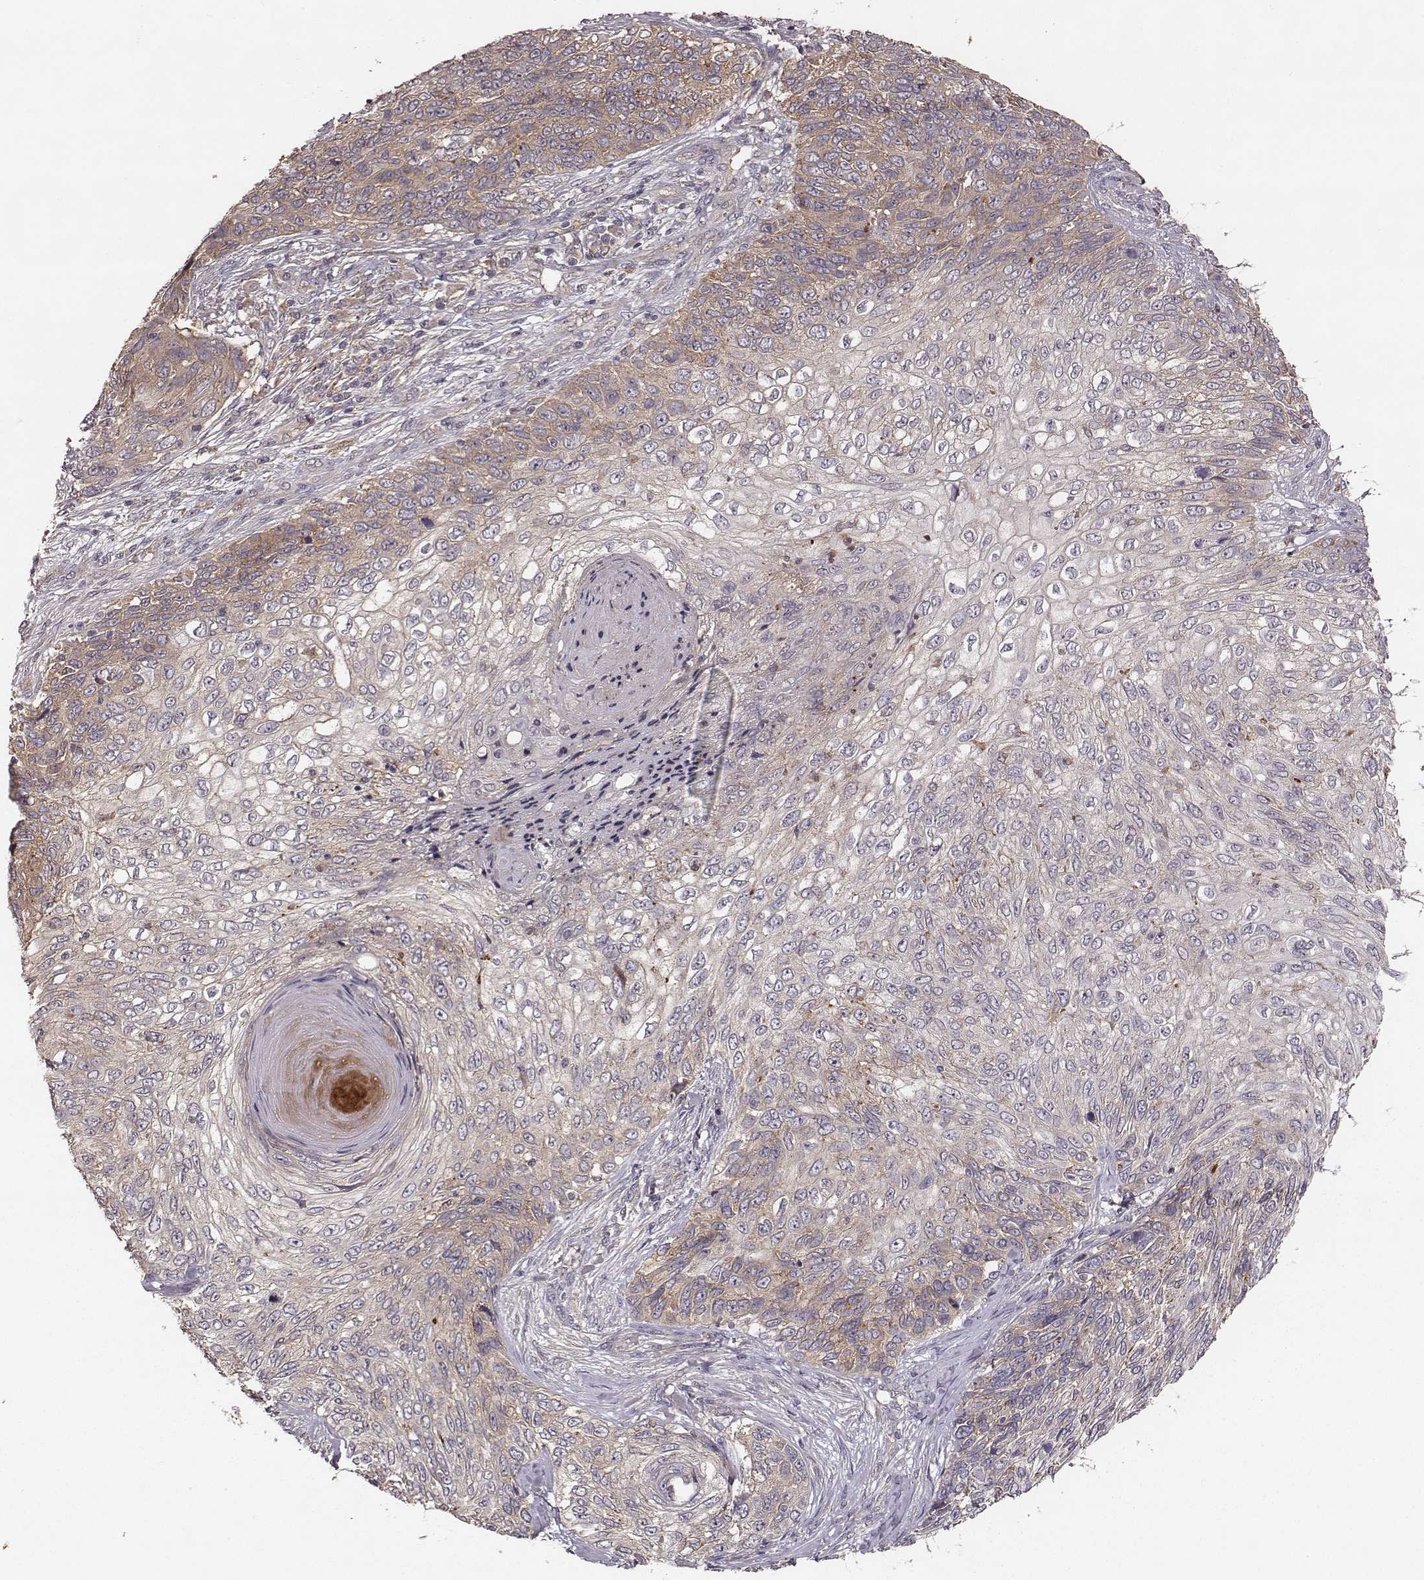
{"staining": {"intensity": "weak", "quantity": "25%-75%", "location": "cytoplasmic/membranous"}, "tissue": "skin cancer", "cell_type": "Tumor cells", "image_type": "cancer", "snomed": [{"axis": "morphology", "description": "Squamous cell carcinoma, NOS"}, {"axis": "topography", "description": "Skin"}], "caption": "Immunohistochemistry (IHC) of human skin squamous cell carcinoma shows low levels of weak cytoplasmic/membranous staining in approximately 25%-75% of tumor cells.", "gene": "VPS26A", "patient": {"sex": "male", "age": 92}}